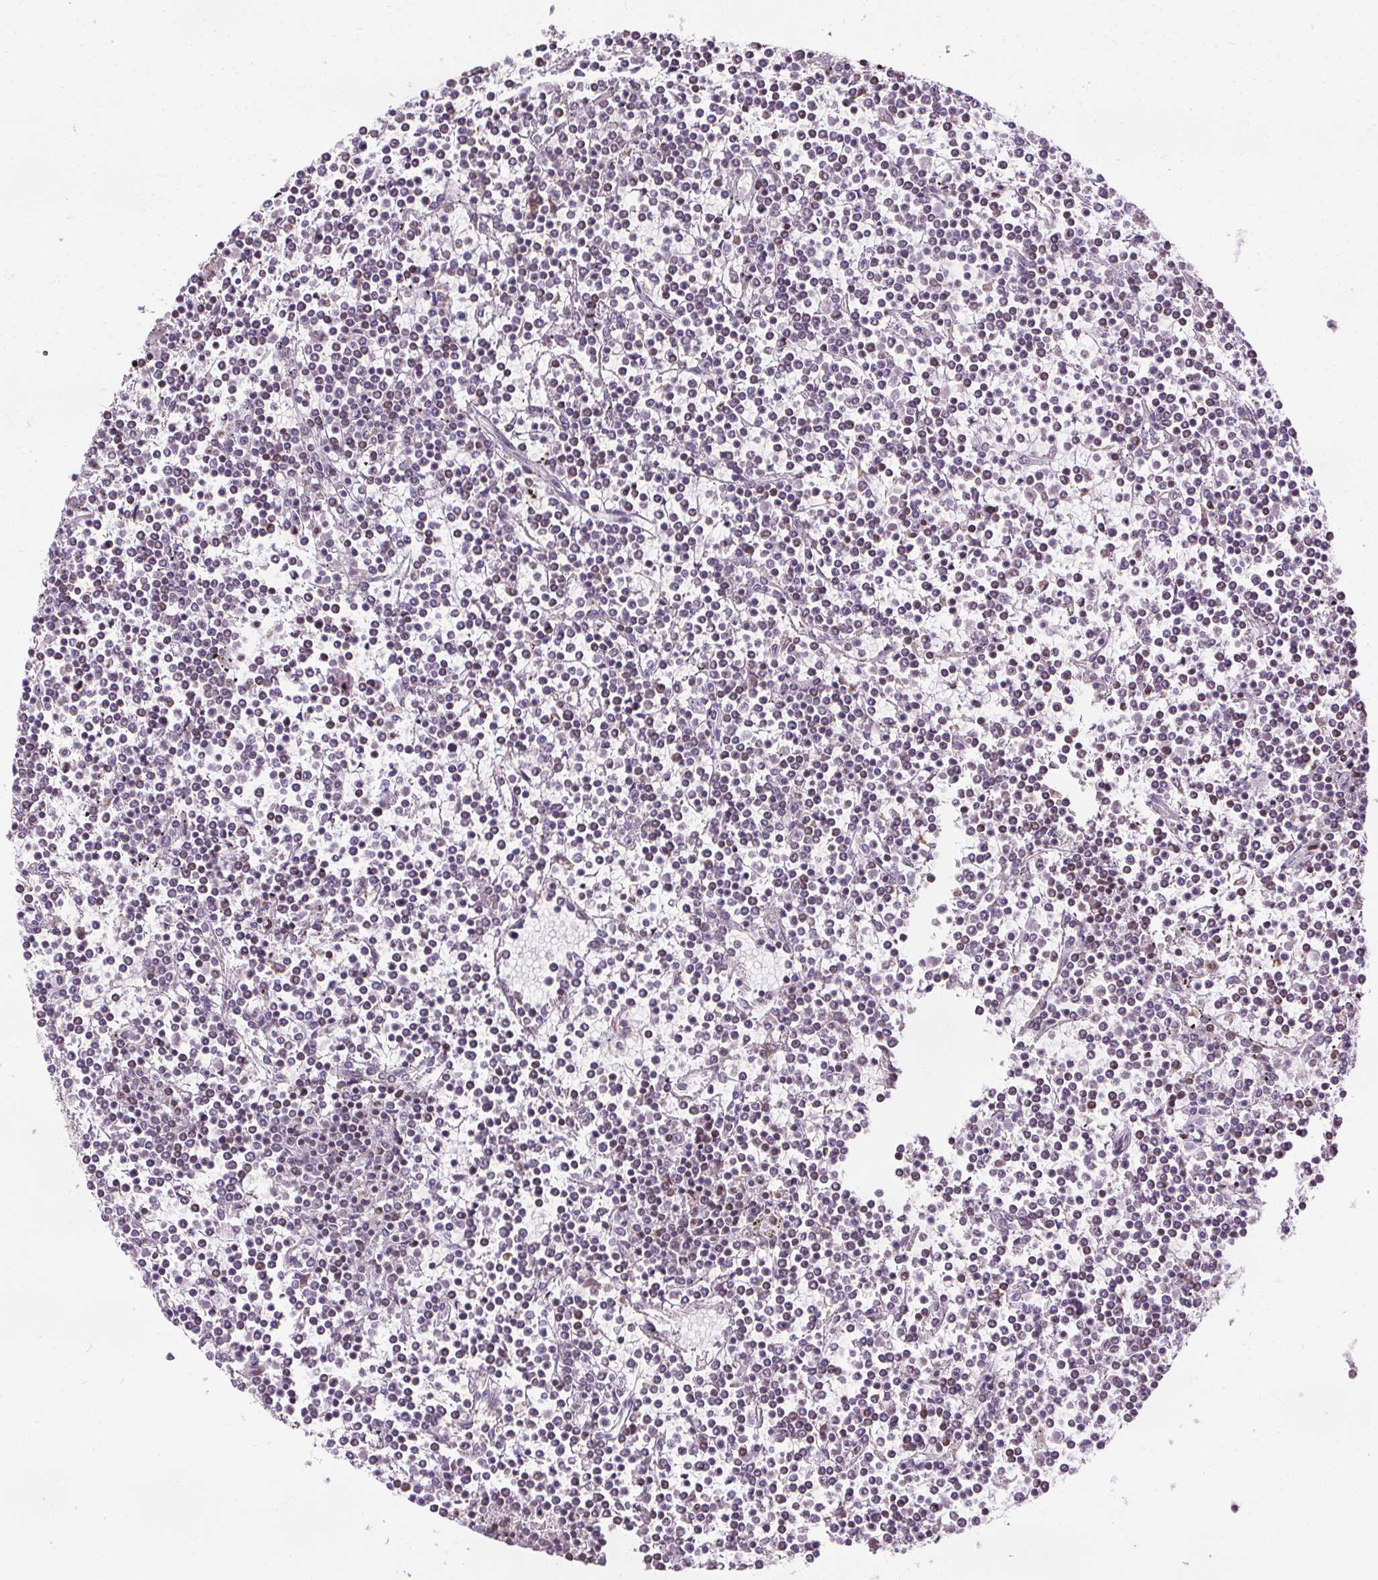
{"staining": {"intensity": "negative", "quantity": "none", "location": "none"}, "tissue": "lymphoma", "cell_type": "Tumor cells", "image_type": "cancer", "snomed": [{"axis": "morphology", "description": "Malignant lymphoma, non-Hodgkin's type, Low grade"}, {"axis": "topography", "description": "Spleen"}], "caption": "There is no significant positivity in tumor cells of lymphoma.", "gene": "LFNG", "patient": {"sex": "female", "age": 19}}